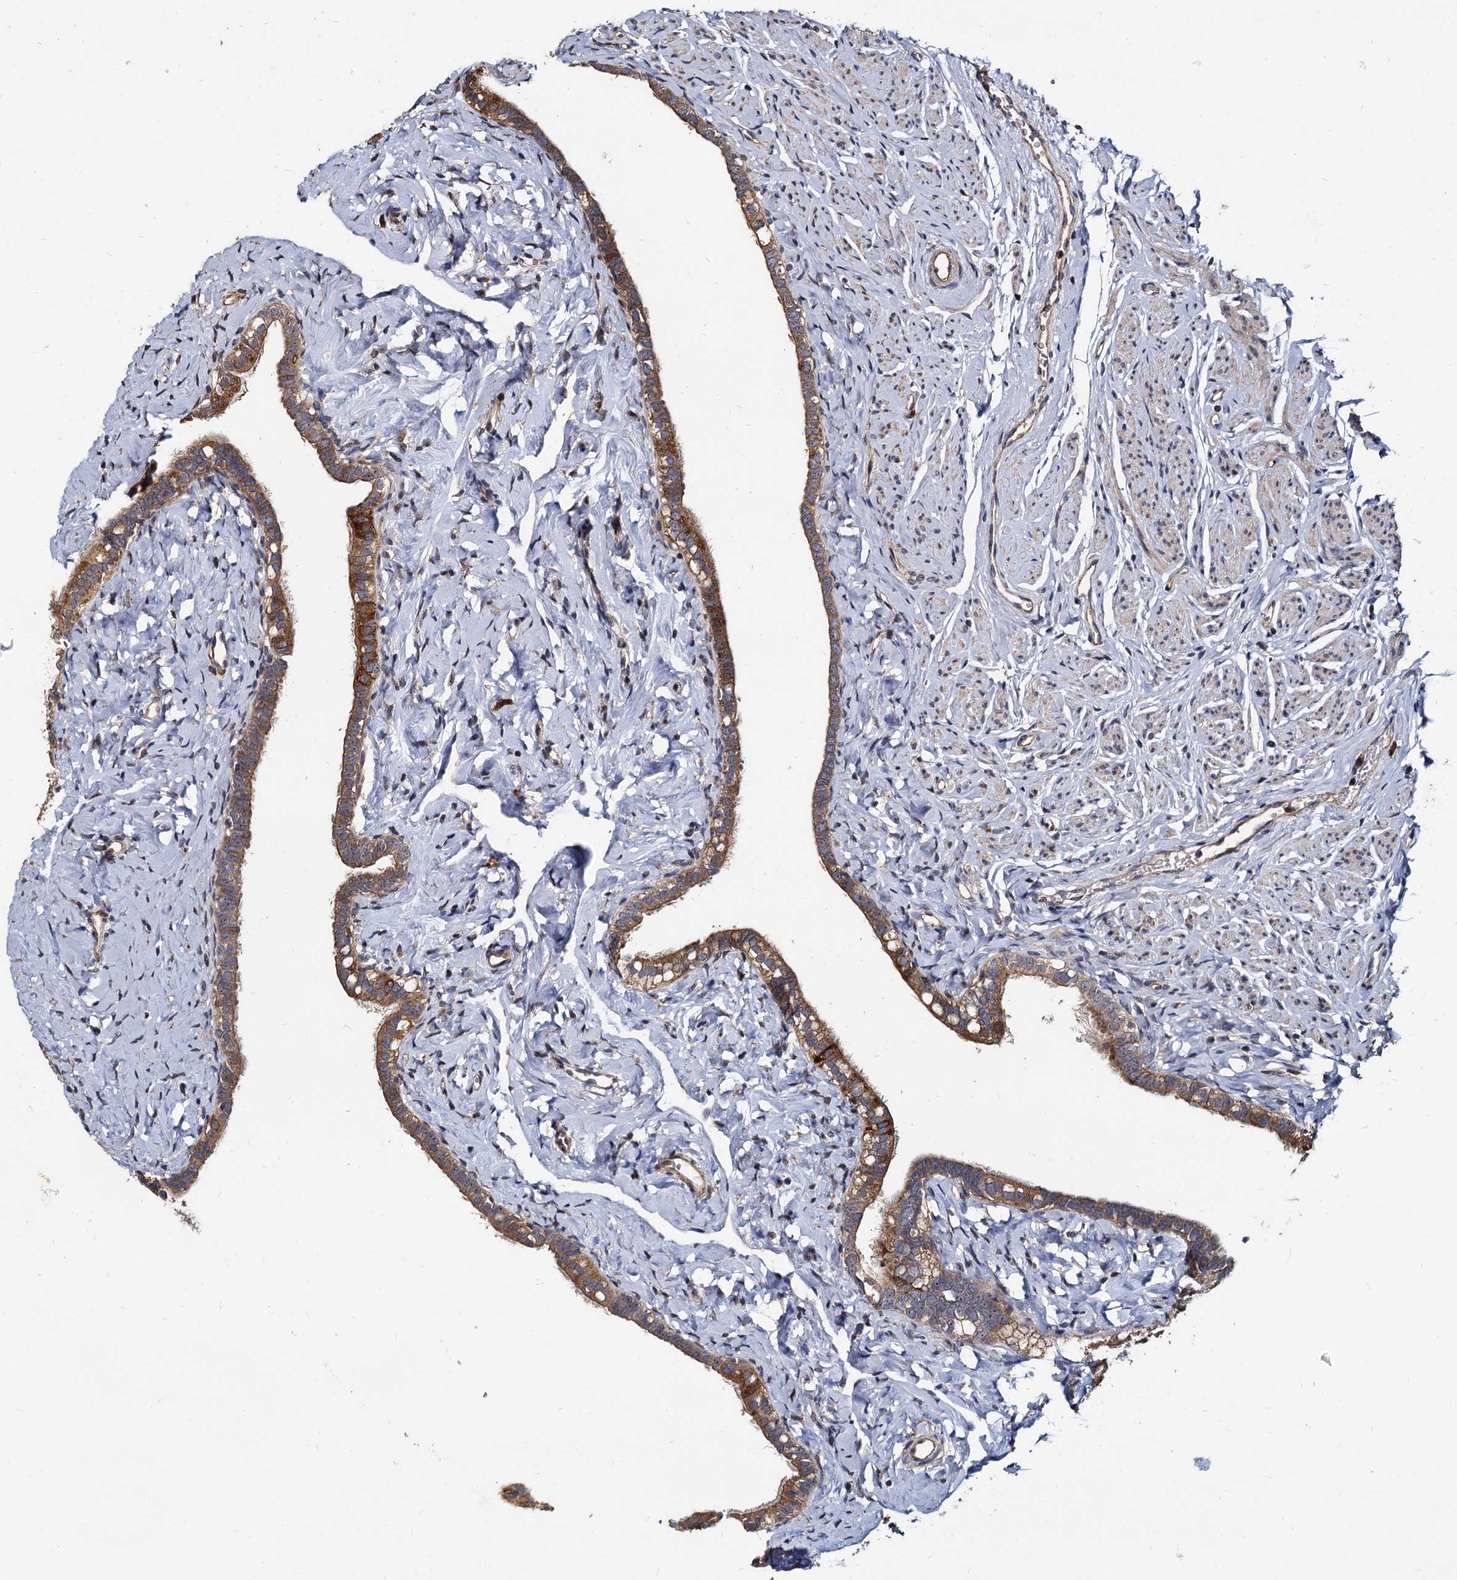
{"staining": {"intensity": "moderate", "quantity": ">75%", "location": "cytoplasmic/membranous"}, "tissue": "fallopian tube", "cell_type": "Glandular cells", "image_type": "normal", "snomed": [{"axis": "morphology", "description": "Normal tissue, NOS"}, {"axis": "topography", "description": "Fallopian tube"}], "caption": "A medium amount of moderate cytoplasmic/membranous expression is appreciated in approximately >75% of glandular cells in normal fallopian tube. Nuclei are stained in blue.", "gene": "WWC3", "patient": {"sex": "female", "age": 66}}